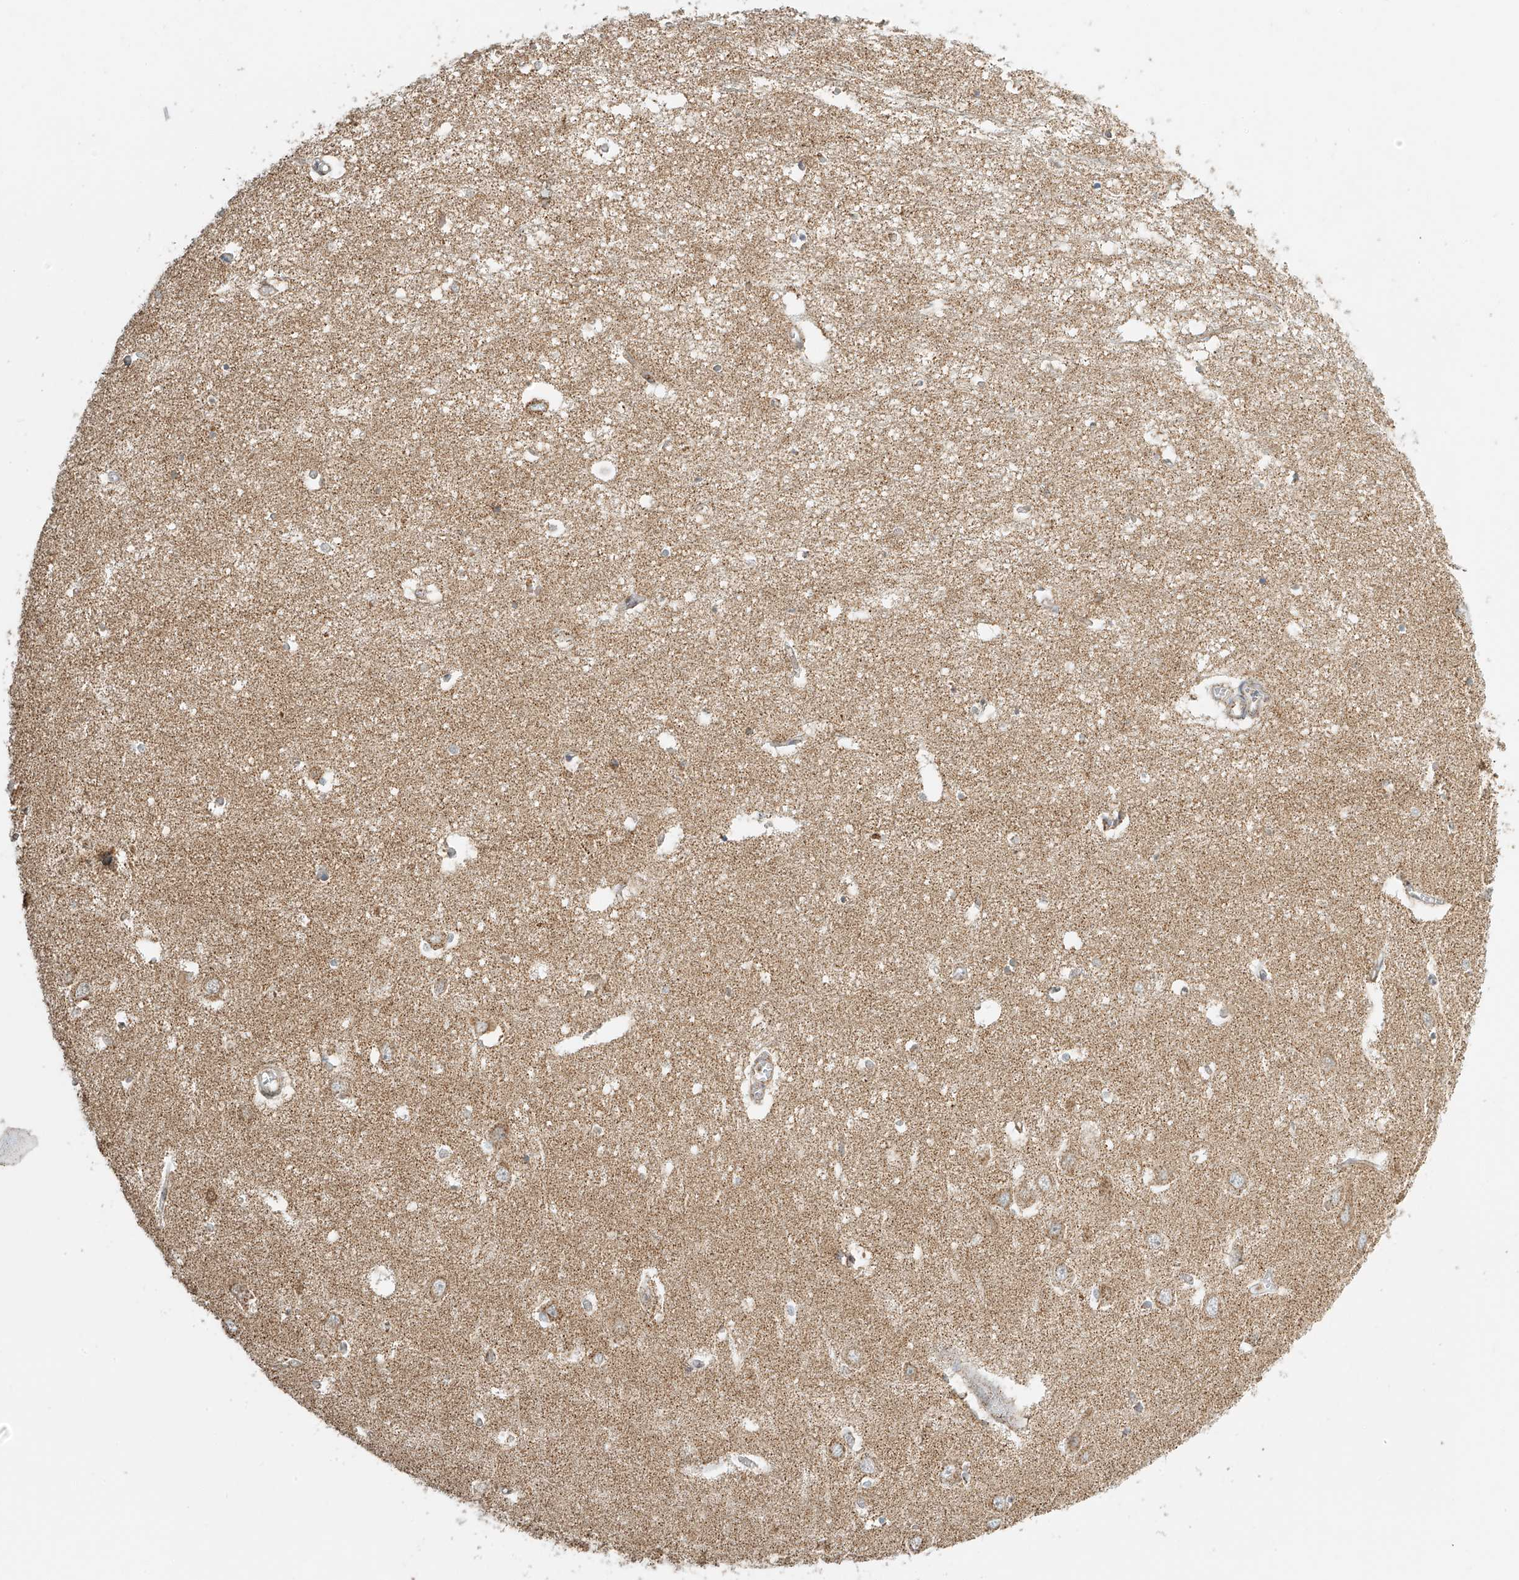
{"staining": {"intensity": "moderate", "quantity": "<25%", "location": "cytoplasmic/membranous"}, "tissue": "hippocampus", "cell_type": "Glial cells", "image_type": "normal", "snomed": [{"axis": "morphology", "description": "Normal tissue, NOS"}, {"axis": "topography", "description": "Hippocampus"}], "caption": "Immunohistochemical staining of benign human hippocampus displays <25% levels of moderate cytoplasmic/membranous protein positivity in about <25% of glial cells.", "gene": "MIPEP", "patient": {"sex": "male", "age": 70}}